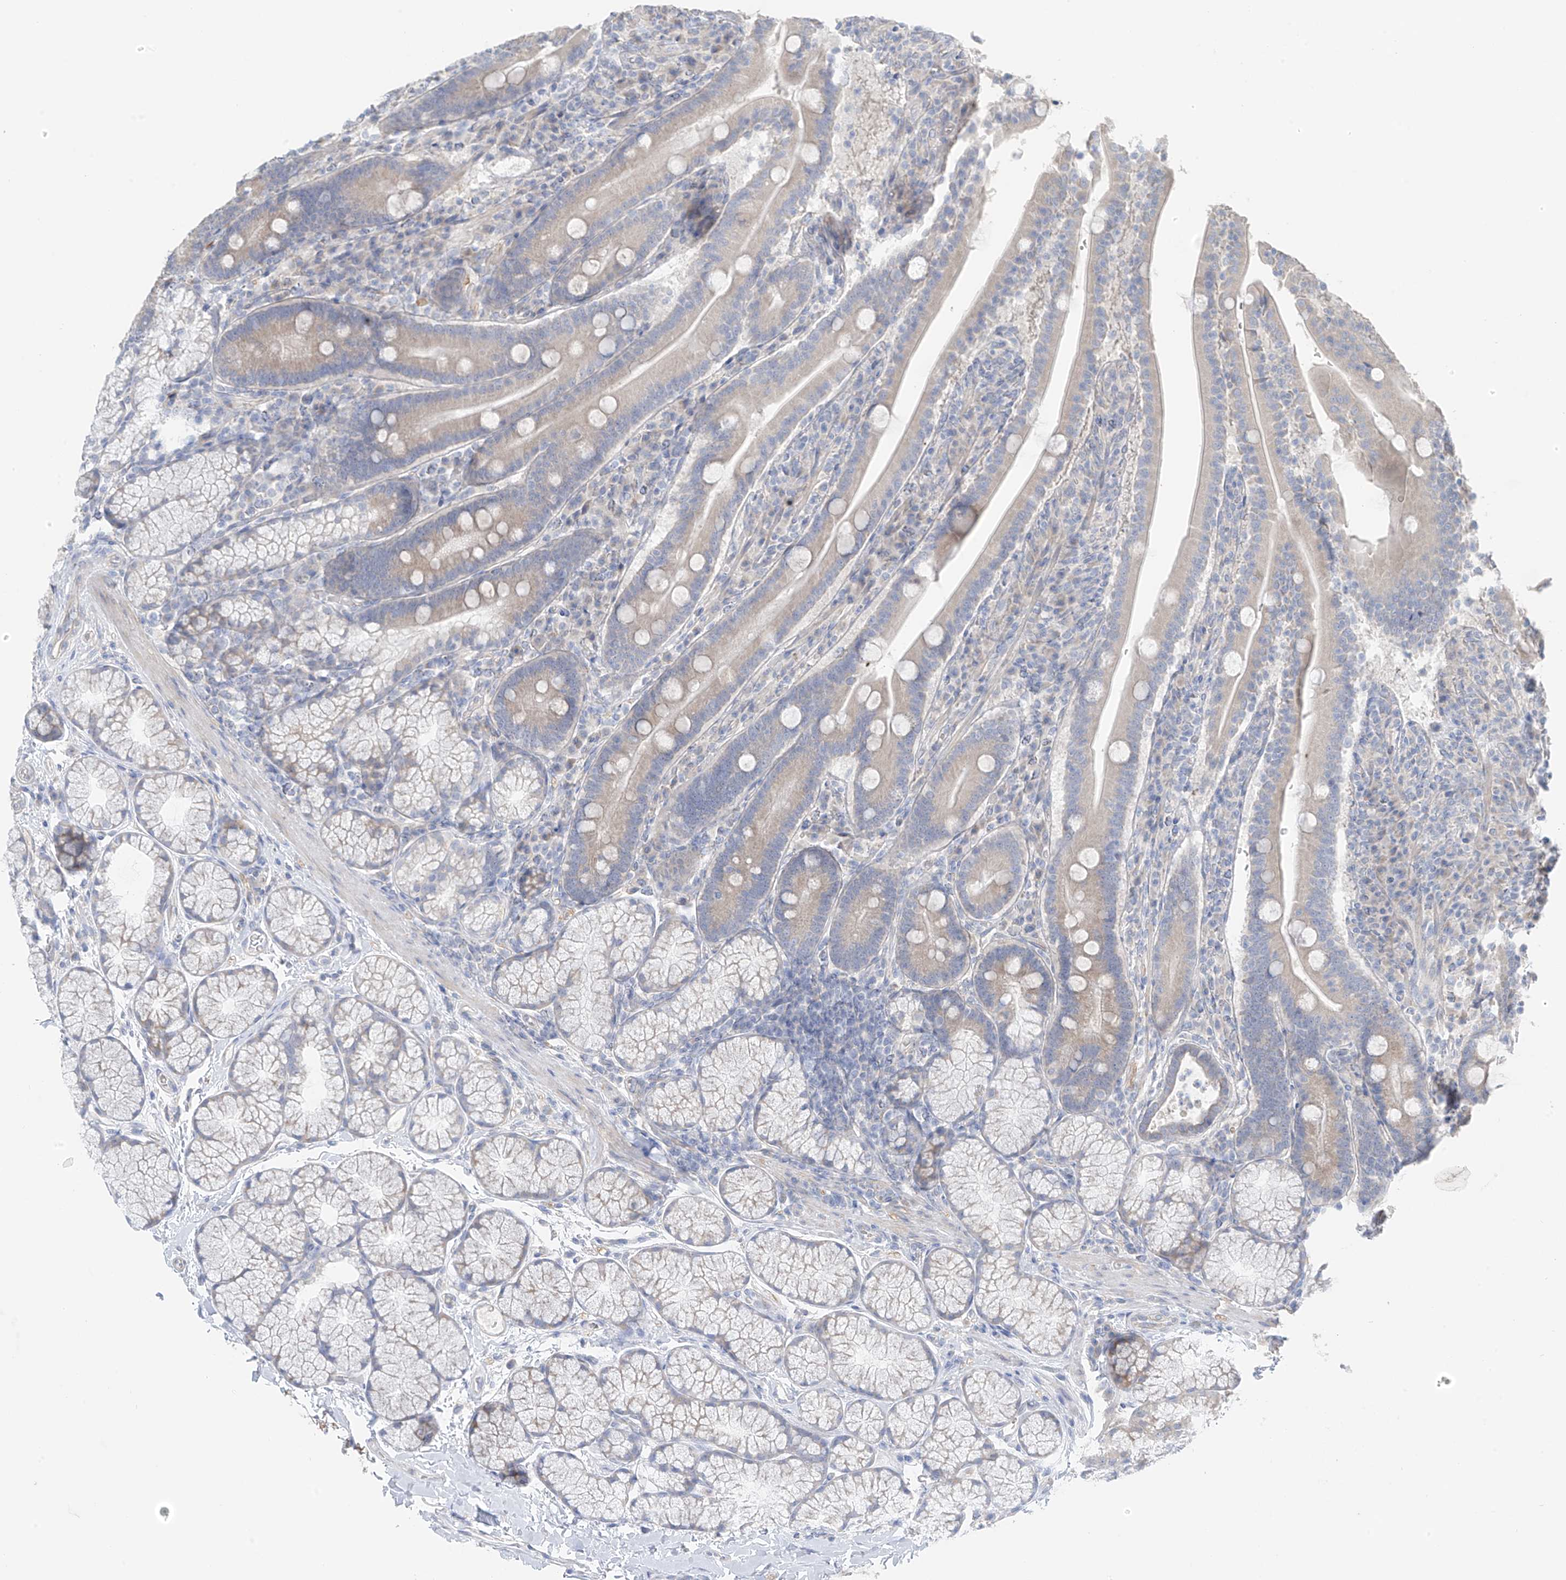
{"staining": {"intensity": "moderate", "quantity": "25%-75%", "location": "cytoplasmic/membranous"}, "tissue": "duodenum", "cell_type": "Glandular cells", "image_type": "normal", "snomed": [{"axis": "morphology", "description": "Normal tissue, NOS"}, {"axis": "topography", "description": "Duodenum"}], "caption": "IHC staining of unremarkable duodenum, which shows medium levels of moderate cytoplasmic/membranous positivity in about 25%-75% of glandular cells indicating moderate cytoplasmic/membranous protein expression. The staining was performed using DAB (brown) for protein detection and nuclei were counterstained in hematoxylin (blue).", "gene": "NALCN", "patient": {"sex": "male", "age": 35}}